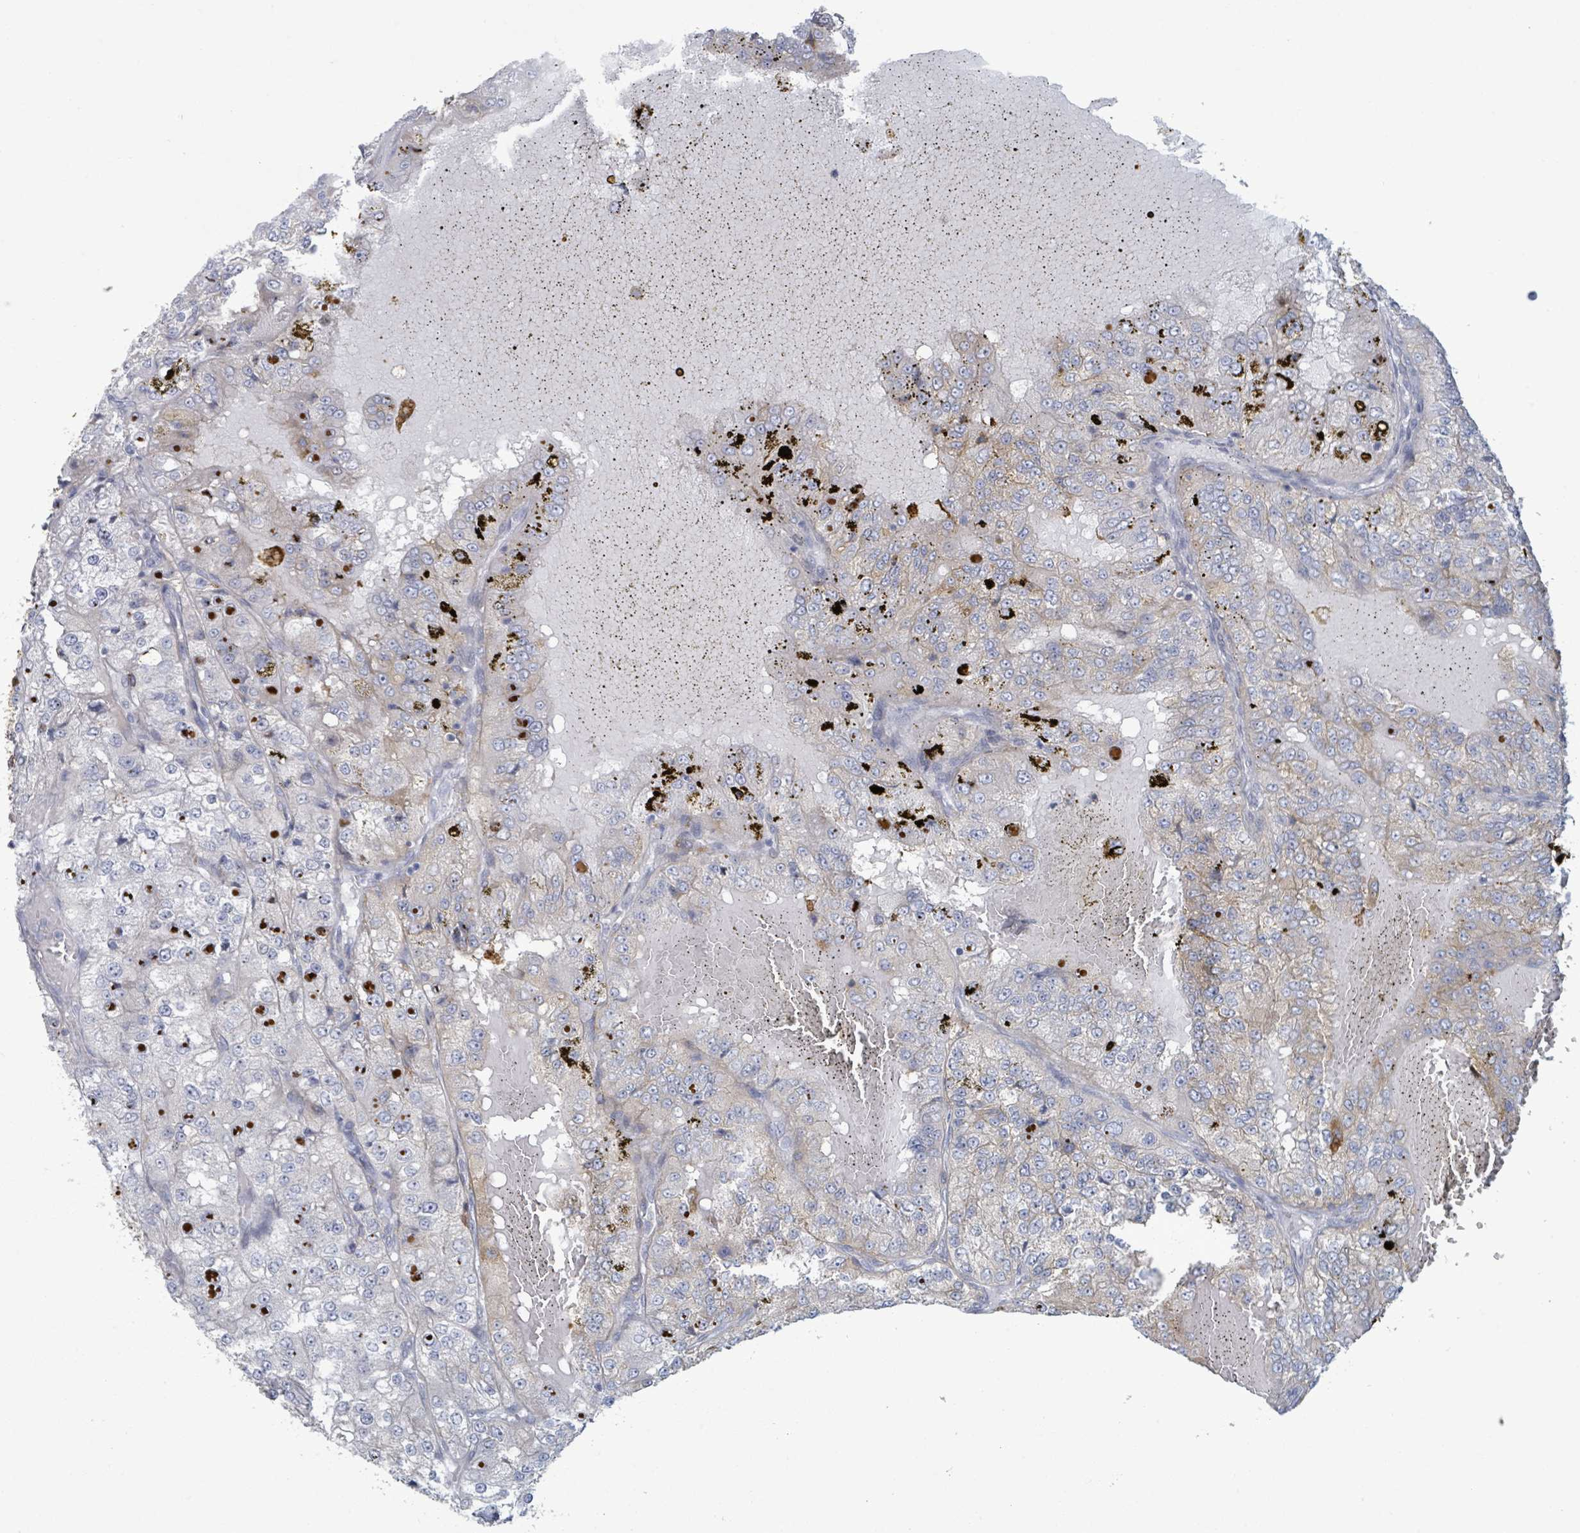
{"staining": {"intensity": "negative", "quantity": "none", "location": "none"}, "tissue": "renal cancer", "cell_type": "Tumor cells", "image_type": "cancer", "snomed": [{"axis": "morphology", "description": "Adenocarcinoma, NOS"}, {"axis": "topography", "description": "Kidney"}], "caption": "This is a image of immunohistochemistry (IHC) staining of renal cancer, which shows no expression in tumor cells. (DAB (3,3'-diaminobenzidine) IHC, high magnification).", "gene": "COL13A1", "patient": {"sex": "female", "age": 63}}